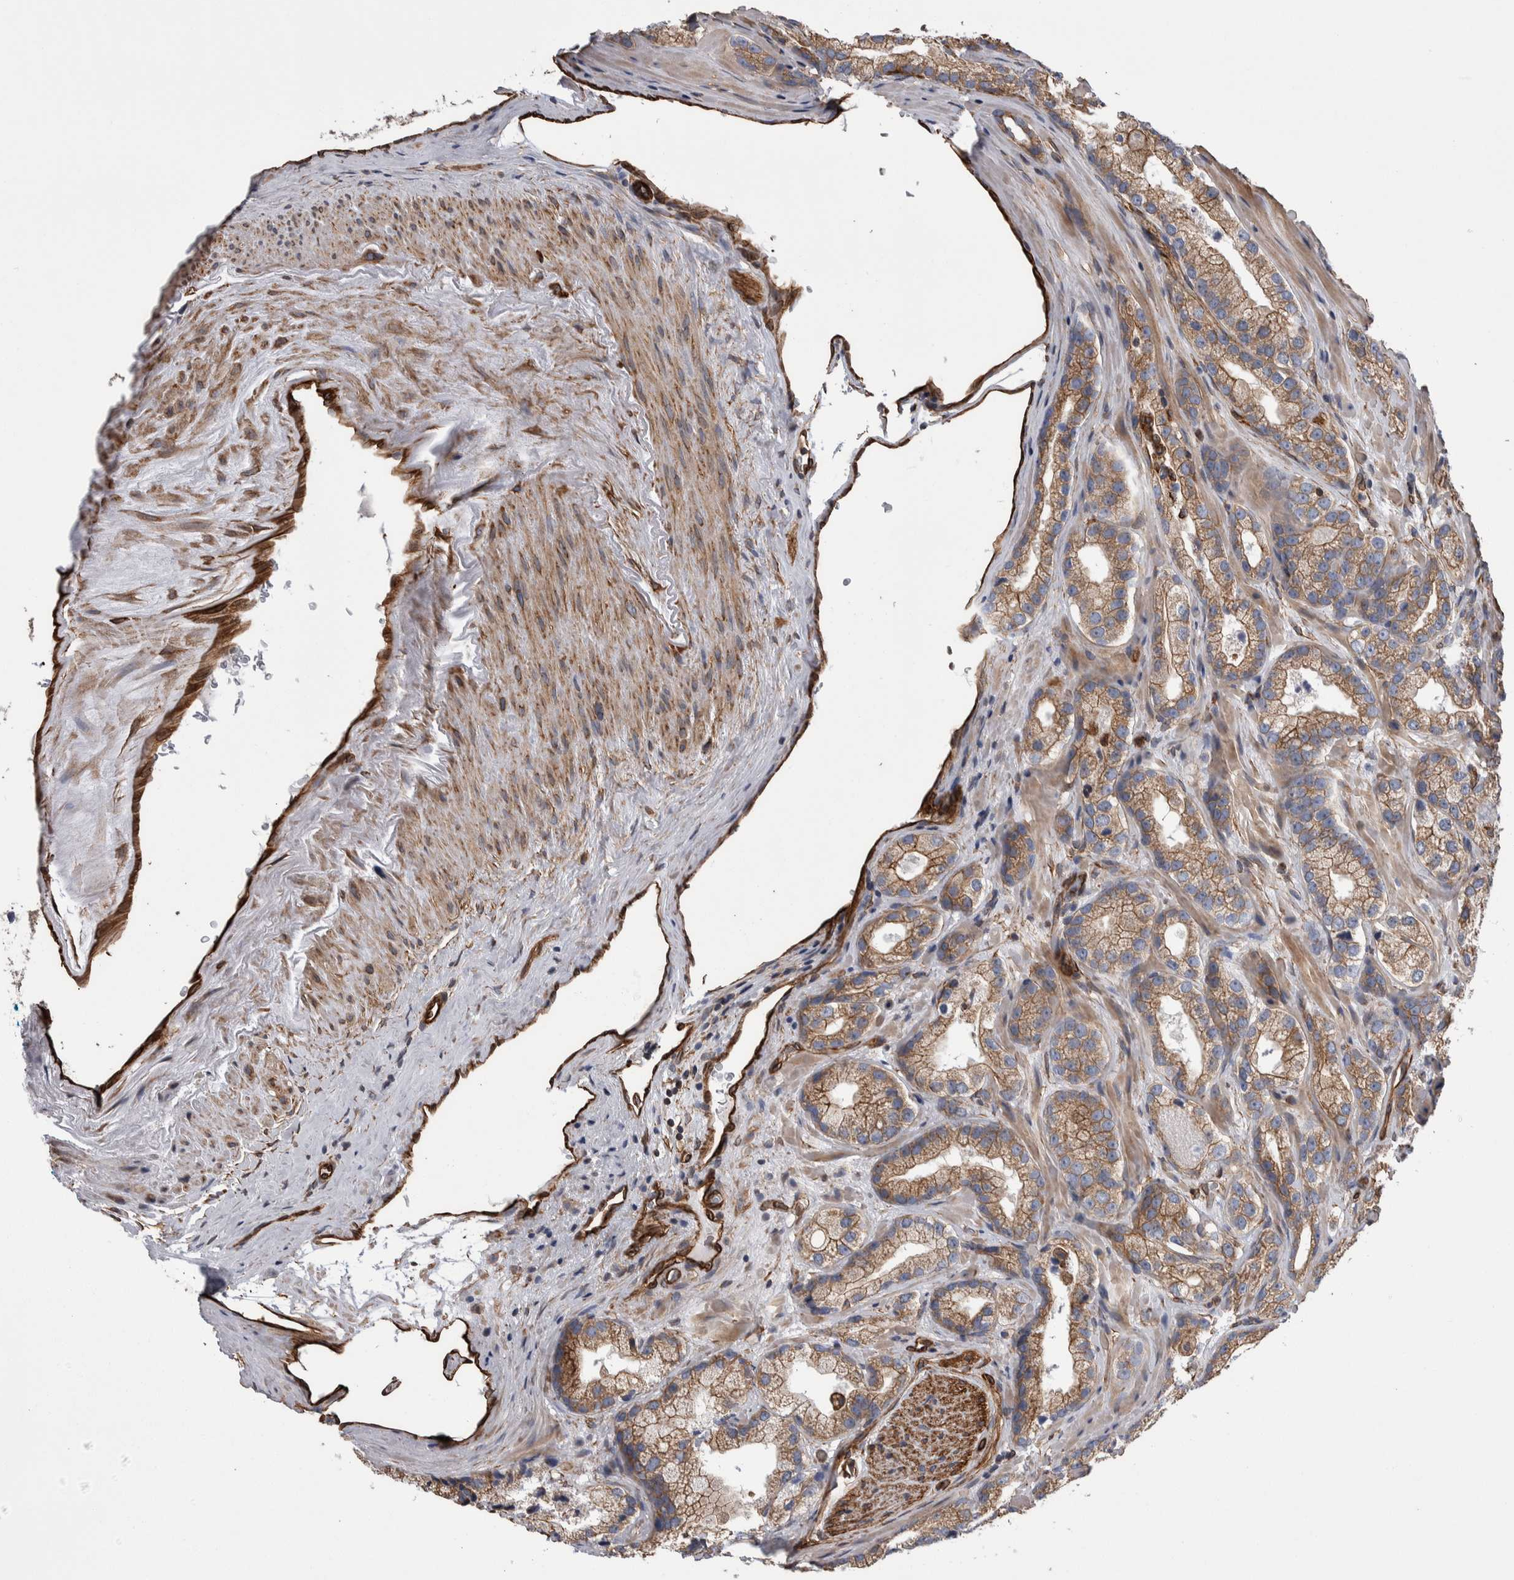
{"staining": {"intensity": "moderate", "quantity": ">75%", "location": "cytoplasmic/membranous"}, "tissue": "prostate cancer", "cell_type": "Tumor cells", "image_type": "cancer", "snomed": [{"axis": "morphology", "description": "Adenocarcinoma, High grade"}, {"axis": "topography", "description": "Prostate"}], "caption": "Immunohistochemistry (DAB (3,3'-diaminobenzidine)) staining of human prostate high-grade adenocarcinoma demonstrates moderate cytoplasmic/membranous protein staining in about >75% of tumor cells.", "gene": "KIF12", "patient": {"sex": "male", "age": 63}}